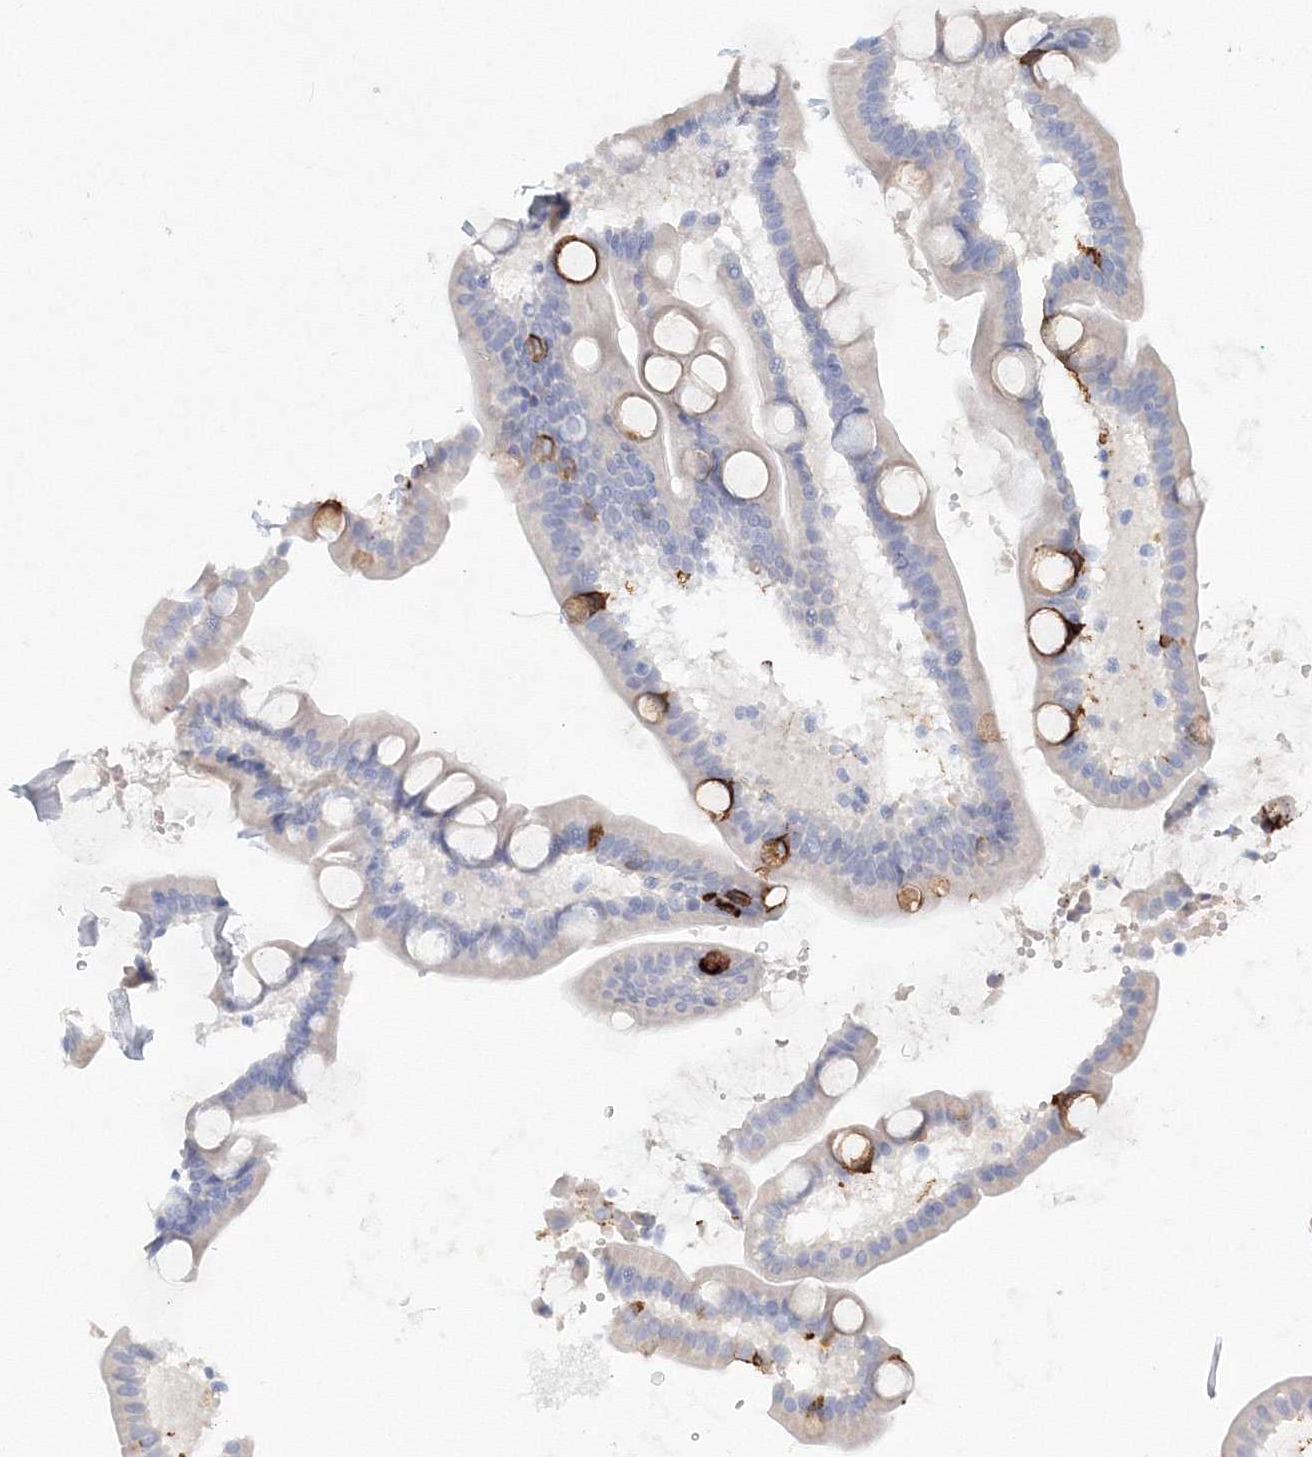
{"staining": {"intensity": "strong", "quantity": "<25%", "location": "cytoplasmic/membranous"}, "tissue": "duodenum", "cell_type": "Glandular cells", "image_type": "normal", "snomed": [{"axis": "morphology", "description": "Normal tissue, NOS"}, {"axis": "topography", "description": "Duodenum"}], "caption": "Duodenum stained with immunohistochemistry demonstrates strong cytoplasmic/membranous staining in approximately <25% of glandular cells. The staining was performed using DAB (3,3'-diaminobenzidine) to visualize the protein expression in brown, while the nuclei were stained in blue with hematoxylin (Magnification: 20x).", "gene": "VSIG1", "patient": {"sex": "male", "age": 54}}